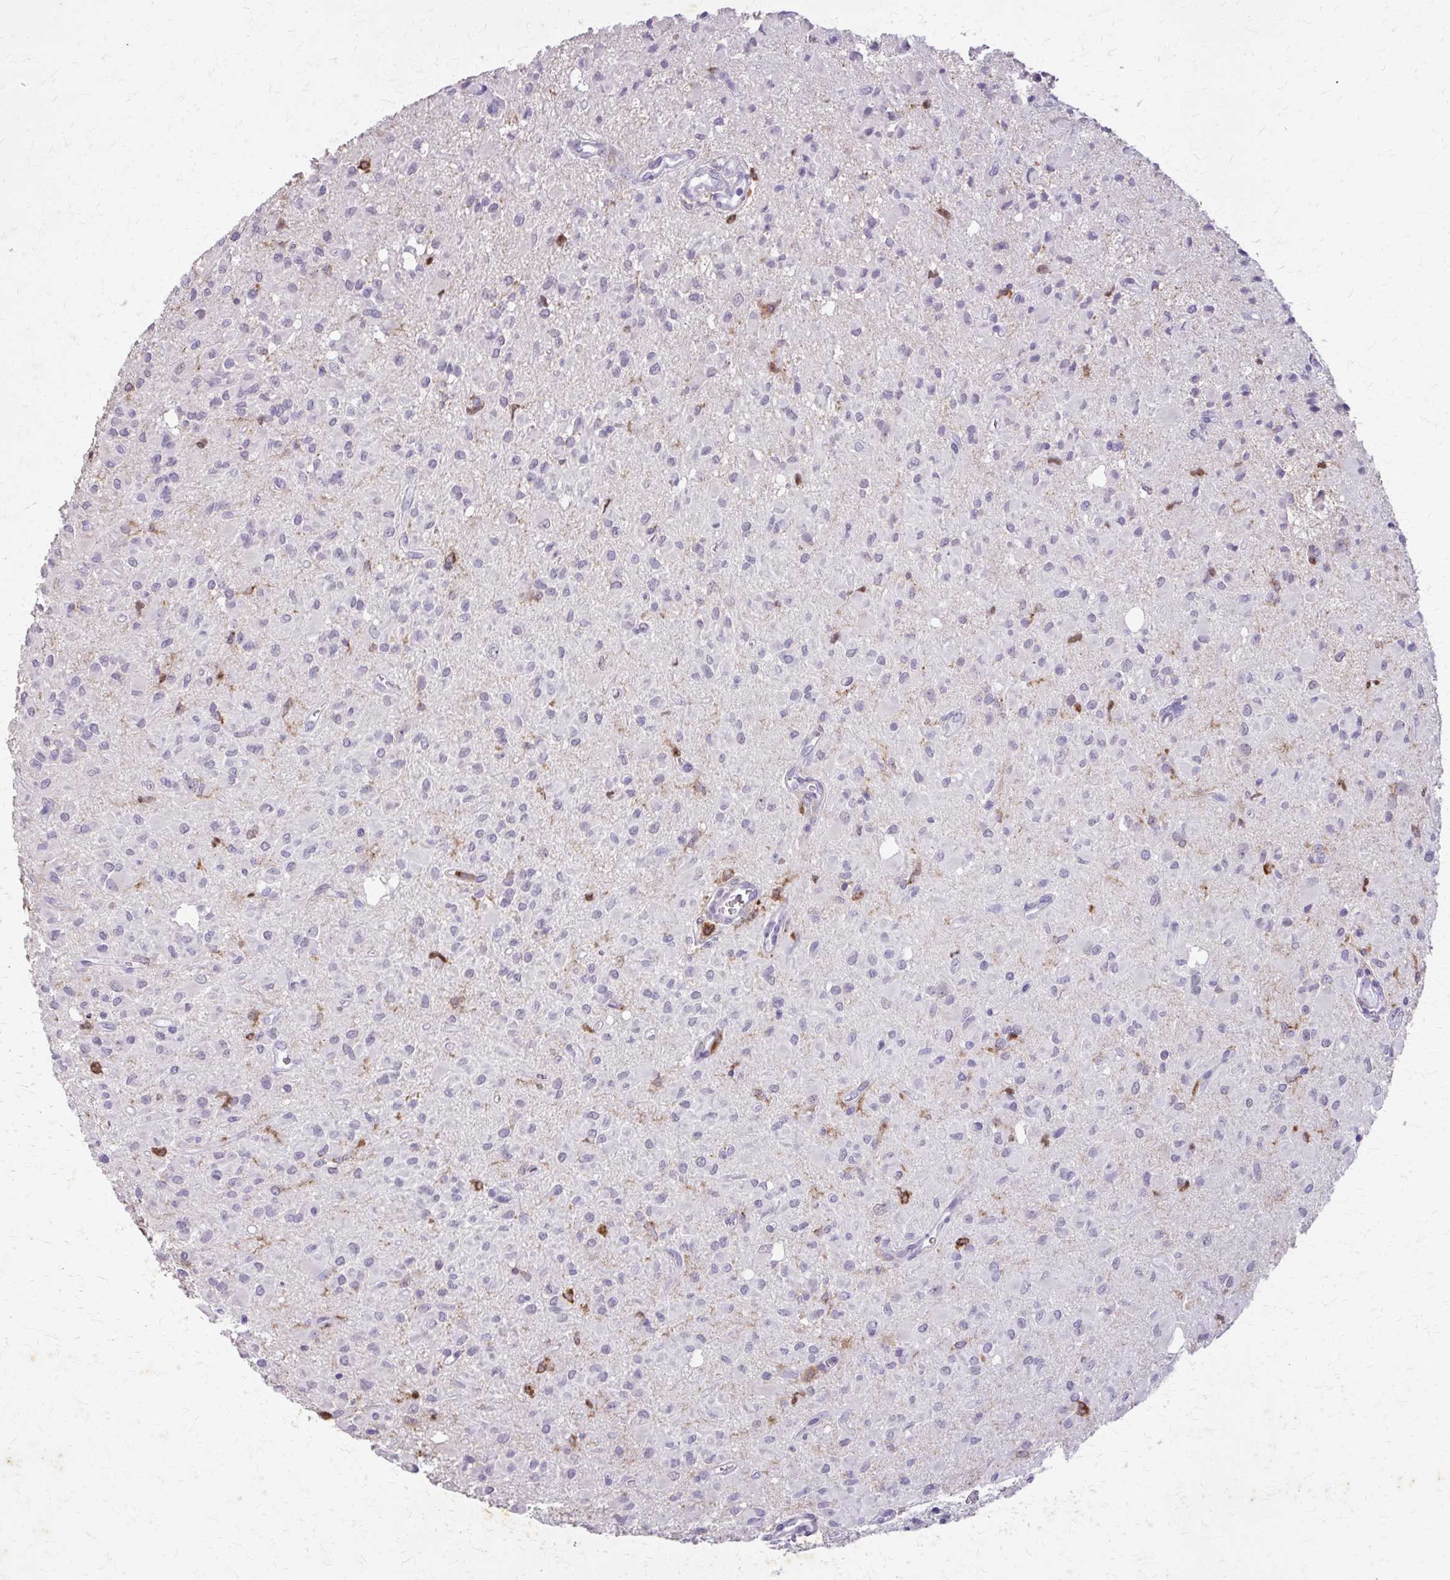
{"staining": {"intensity": "weak", "quantity": "<25%", "location": "cytoplasmic/membranous"}, "tissue": "glioma", "cell_type": "Tumor cells", "image_type": "cancer", "snomed": [{"axis": "morphology", "description": "Glioma, malignant, Low grade"}, {"axis": "topography", "description": "Brain"}], "caption": "Malignant glioma (low-grade) was stained to show a protein in brown. There is no significant expression in tumor cells.", "gene": "CARD9", "patient": {"sex": "female", "age": 33}}